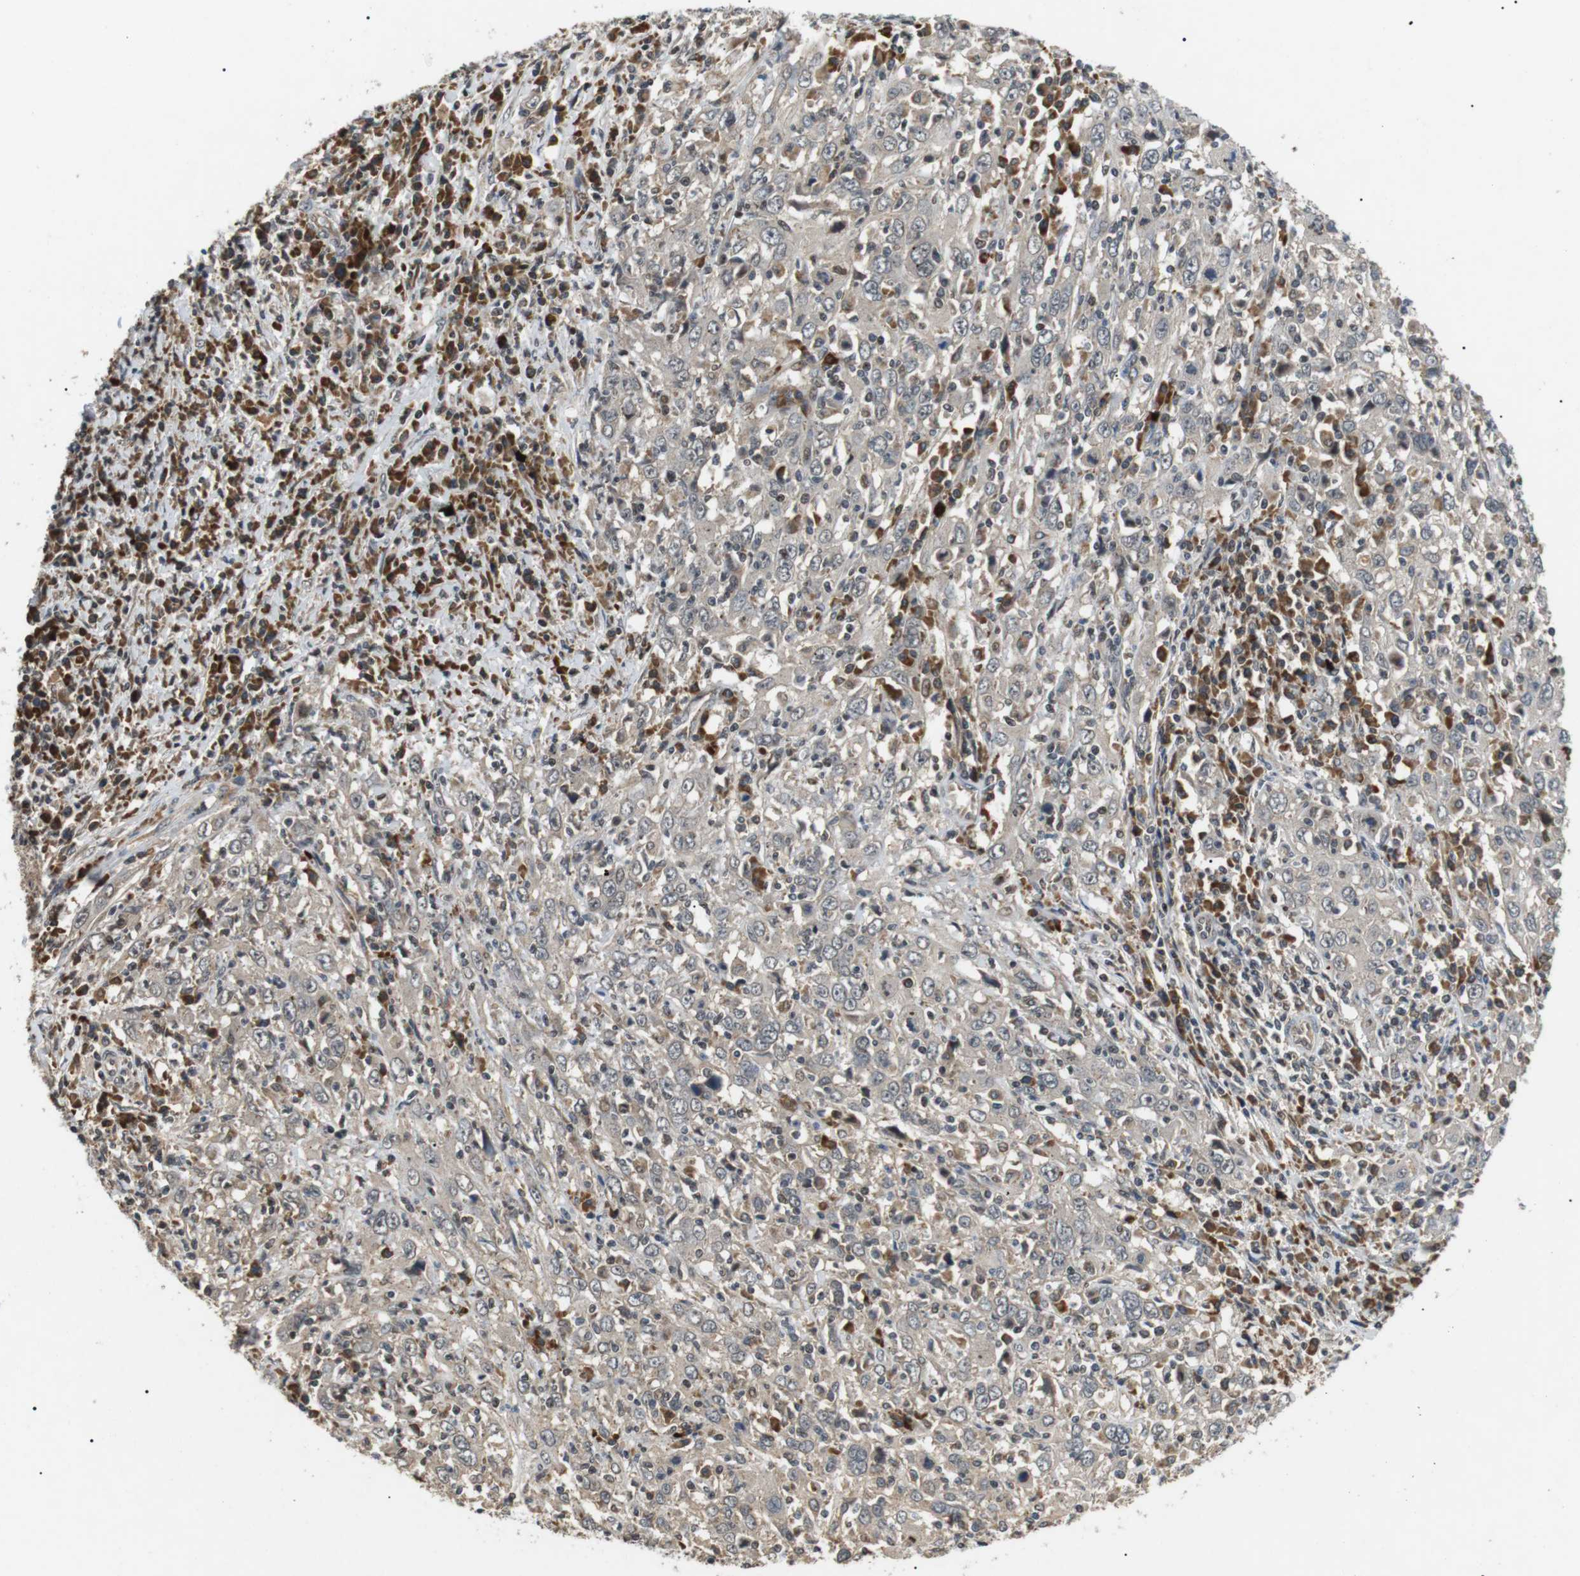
{"staining": {"intensity": "negative", "quantity": "none", "location": "none"}, "tissue": "cervical cancer", "cell_type": "Tumor cells", "image_type": "cancer", "snomed": [{"axis": "morphology", "description": "Squamous cell carcinoma, NOS"}, {"axis": "topography", "description": "Cervix"}], "caption": "This micrograph is of cervical squamous cell carcinoma stained with immunohistochemistry (IHC) to label a protein in brown with the nuclei are counter-stained blue. There is no staining in tumor cells.", "gene": "HSPA13", "patient": {"sex": "female", "age": 46}}